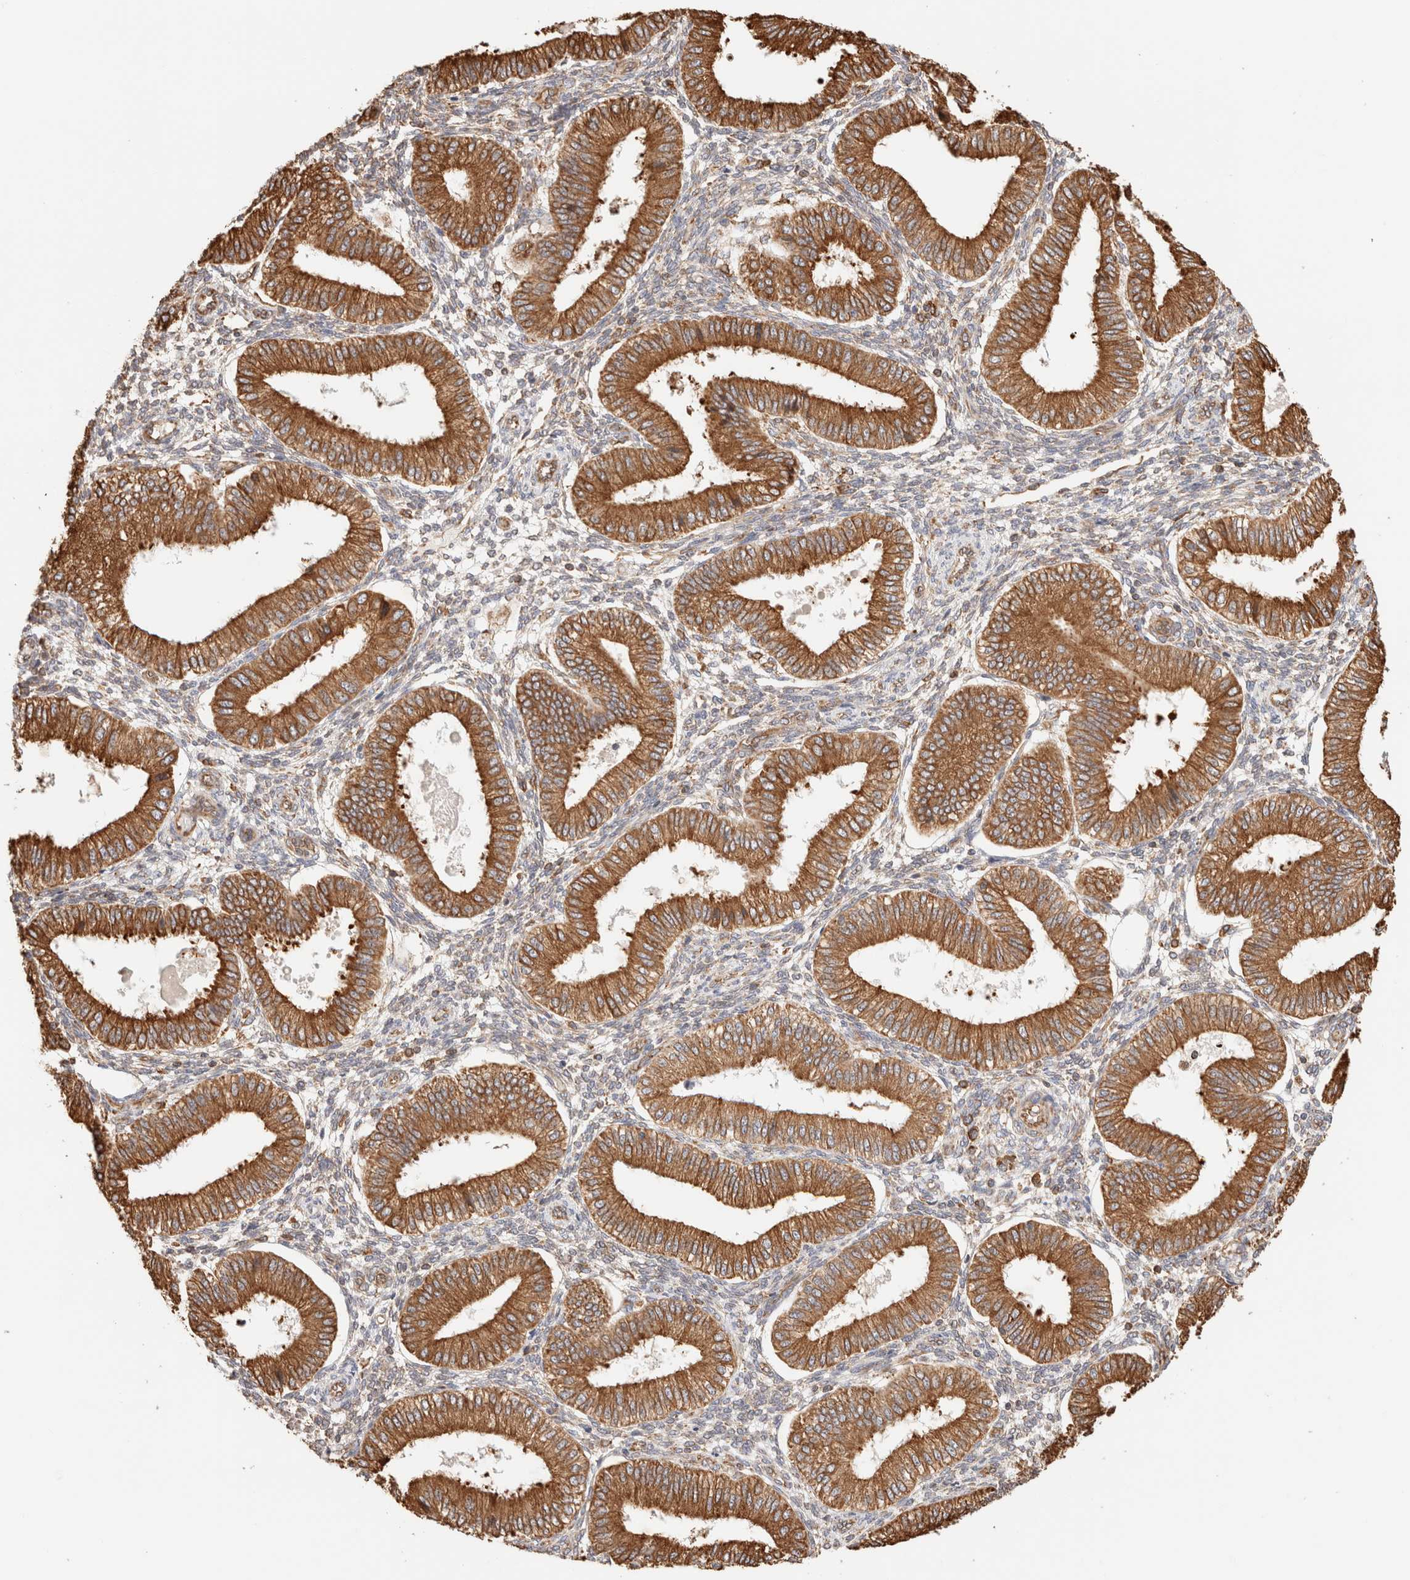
{"staining": {"intensity": "moderate", "quantity": "25%-75%", "location": "cytoplasmic/membranous"}, "tissue": "endometrium", "cell_type": "Cells in endometrial stroma", "image_type": "normal", "snomed": [{"axis": "morphology", "description": "Normal tissue, NOS"}, {"axis": "topography", "description": "Endometrium"}], "caption": "This is a micrograph of immunohistochemistry (IHC) staining of normal endometrium, which shows moderate positivity in the cytoplasmic/membranous of cells in endometrial stroma.", "gene": "FER", "patient": {"sex": "female", "age": 39}}